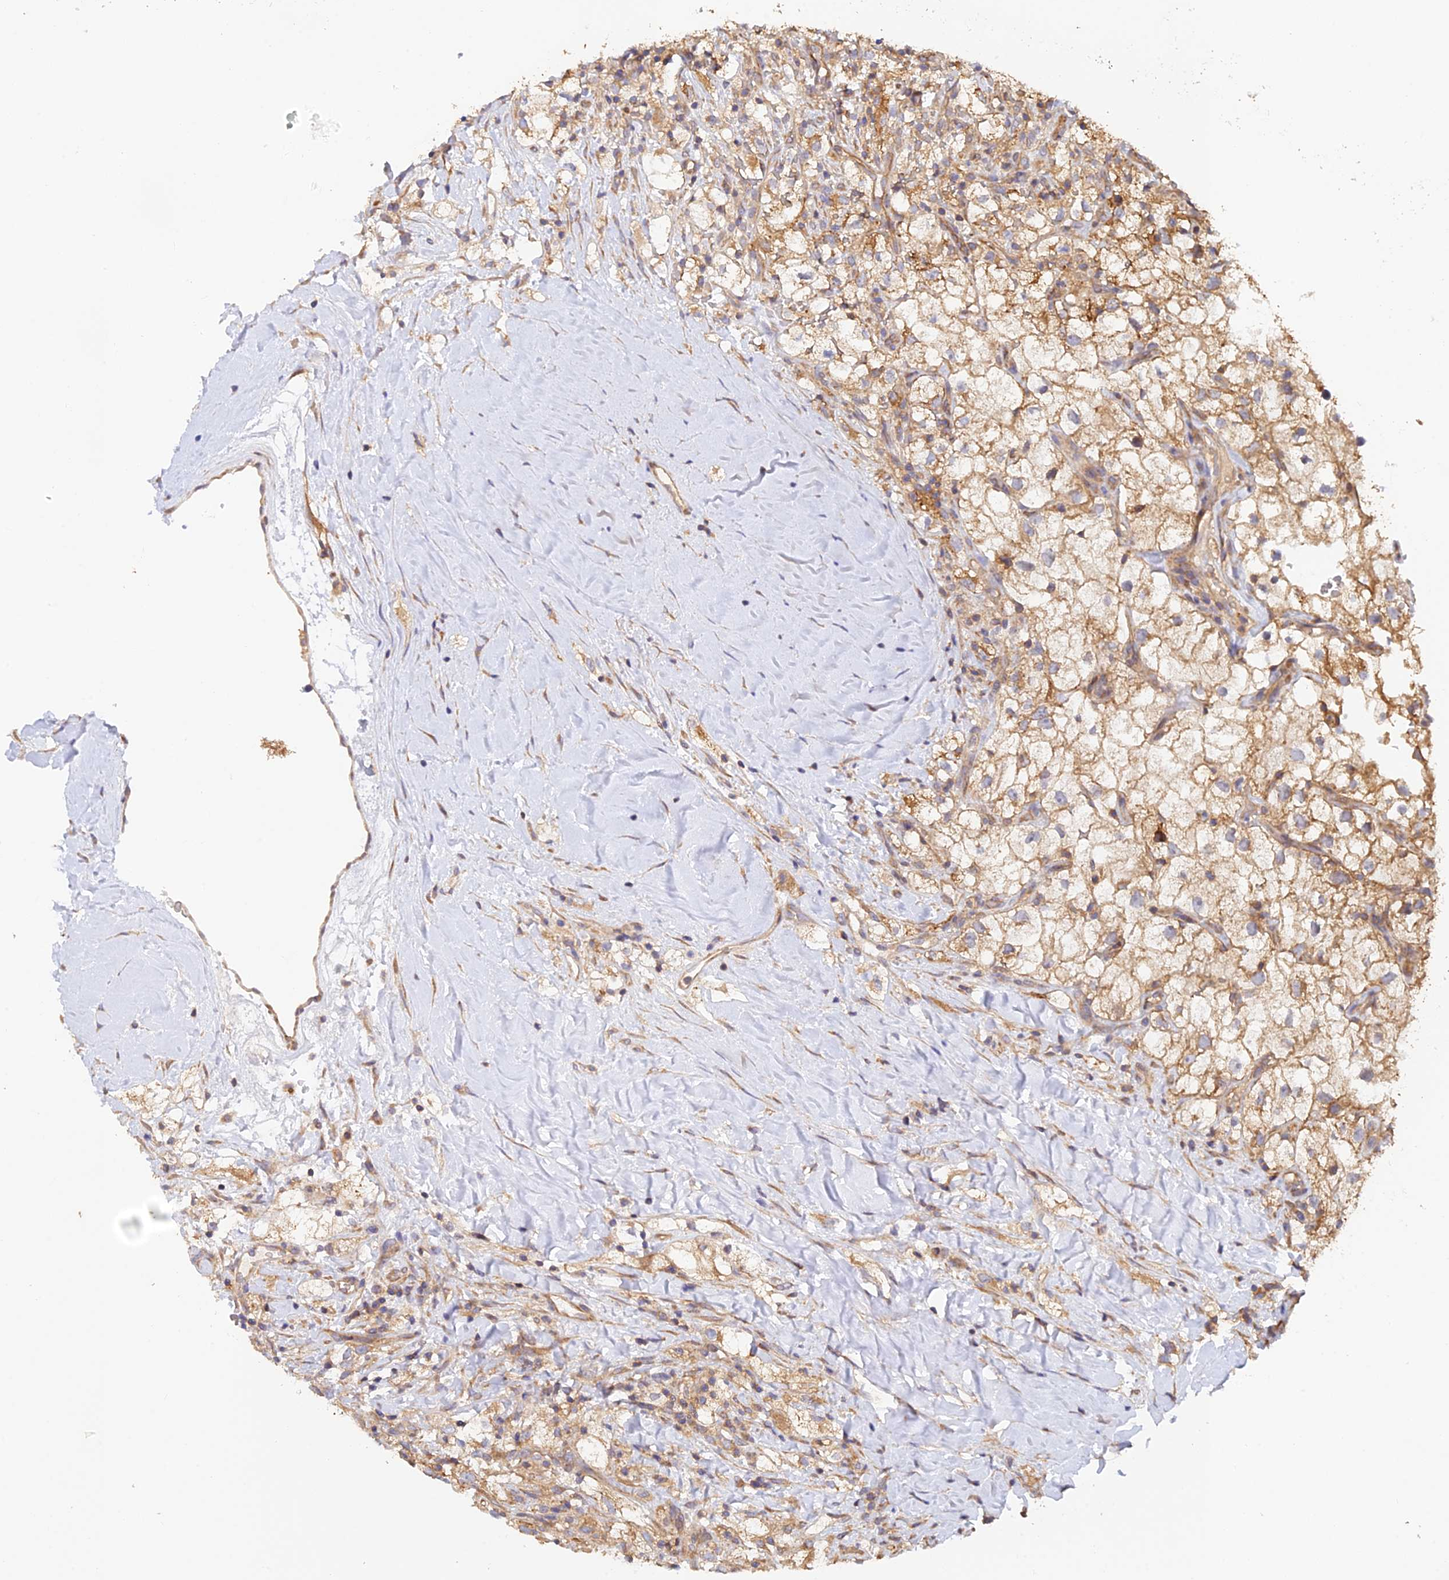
{"staining": {"intensity": "moderate", "quantity": ">75%", "location": "cytoplasmic/membranous"}, "tissue": "renal cancer", "cell_type": "Tumor cells", "image_type": "cancer", "snomed": [{"axis": "morphology", "description": "Adenocarcinoma, NOS"}, {"axis": "topography", "description": "Kidney"}], "caption": "IHC photomicrograph of renal cancer stained for a protein (brown), which shows medium levels of moderate cytoplasmic/membranous staining in about >75% of tumor cells.", "gene": "MYO9A", "patient": {"sex": "male", "age": 59}}